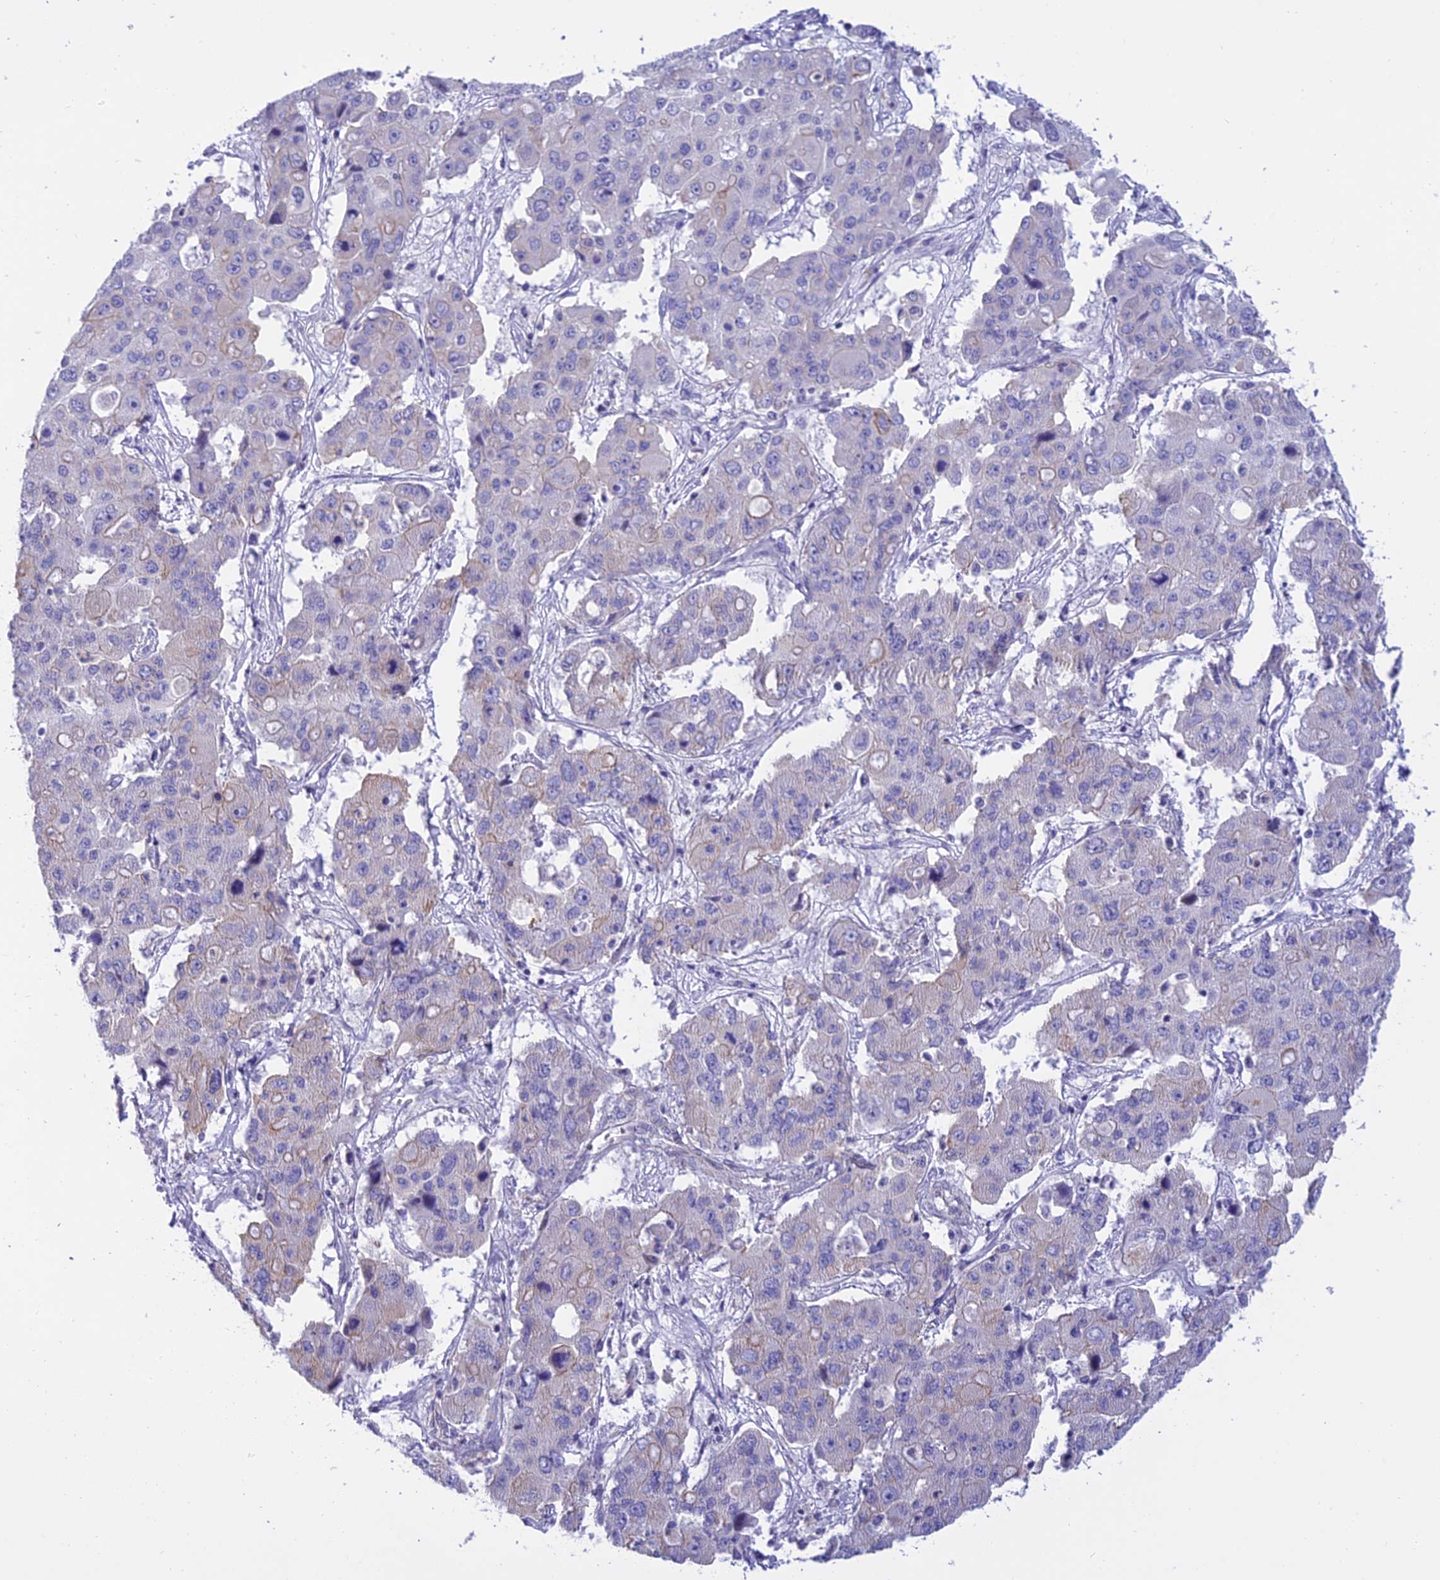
{"staining": {"intensity": "negative", "quantity": "none", "location": "none"}, "tissue": "liver cancer", "cell_type": "Tumor cells", "image_type": "cancer", "snomed": [{"axis": "morphology", "description": "Cholangiocarcinoma"}, {"axis": "topography", "description": "Liver"}], "caption": "This is an IHC photomicrograph of human liver cancer. There is no expression in tumor cells.", "gene": "C17orf67", "patient": {"sex": "male", "age": 67}}